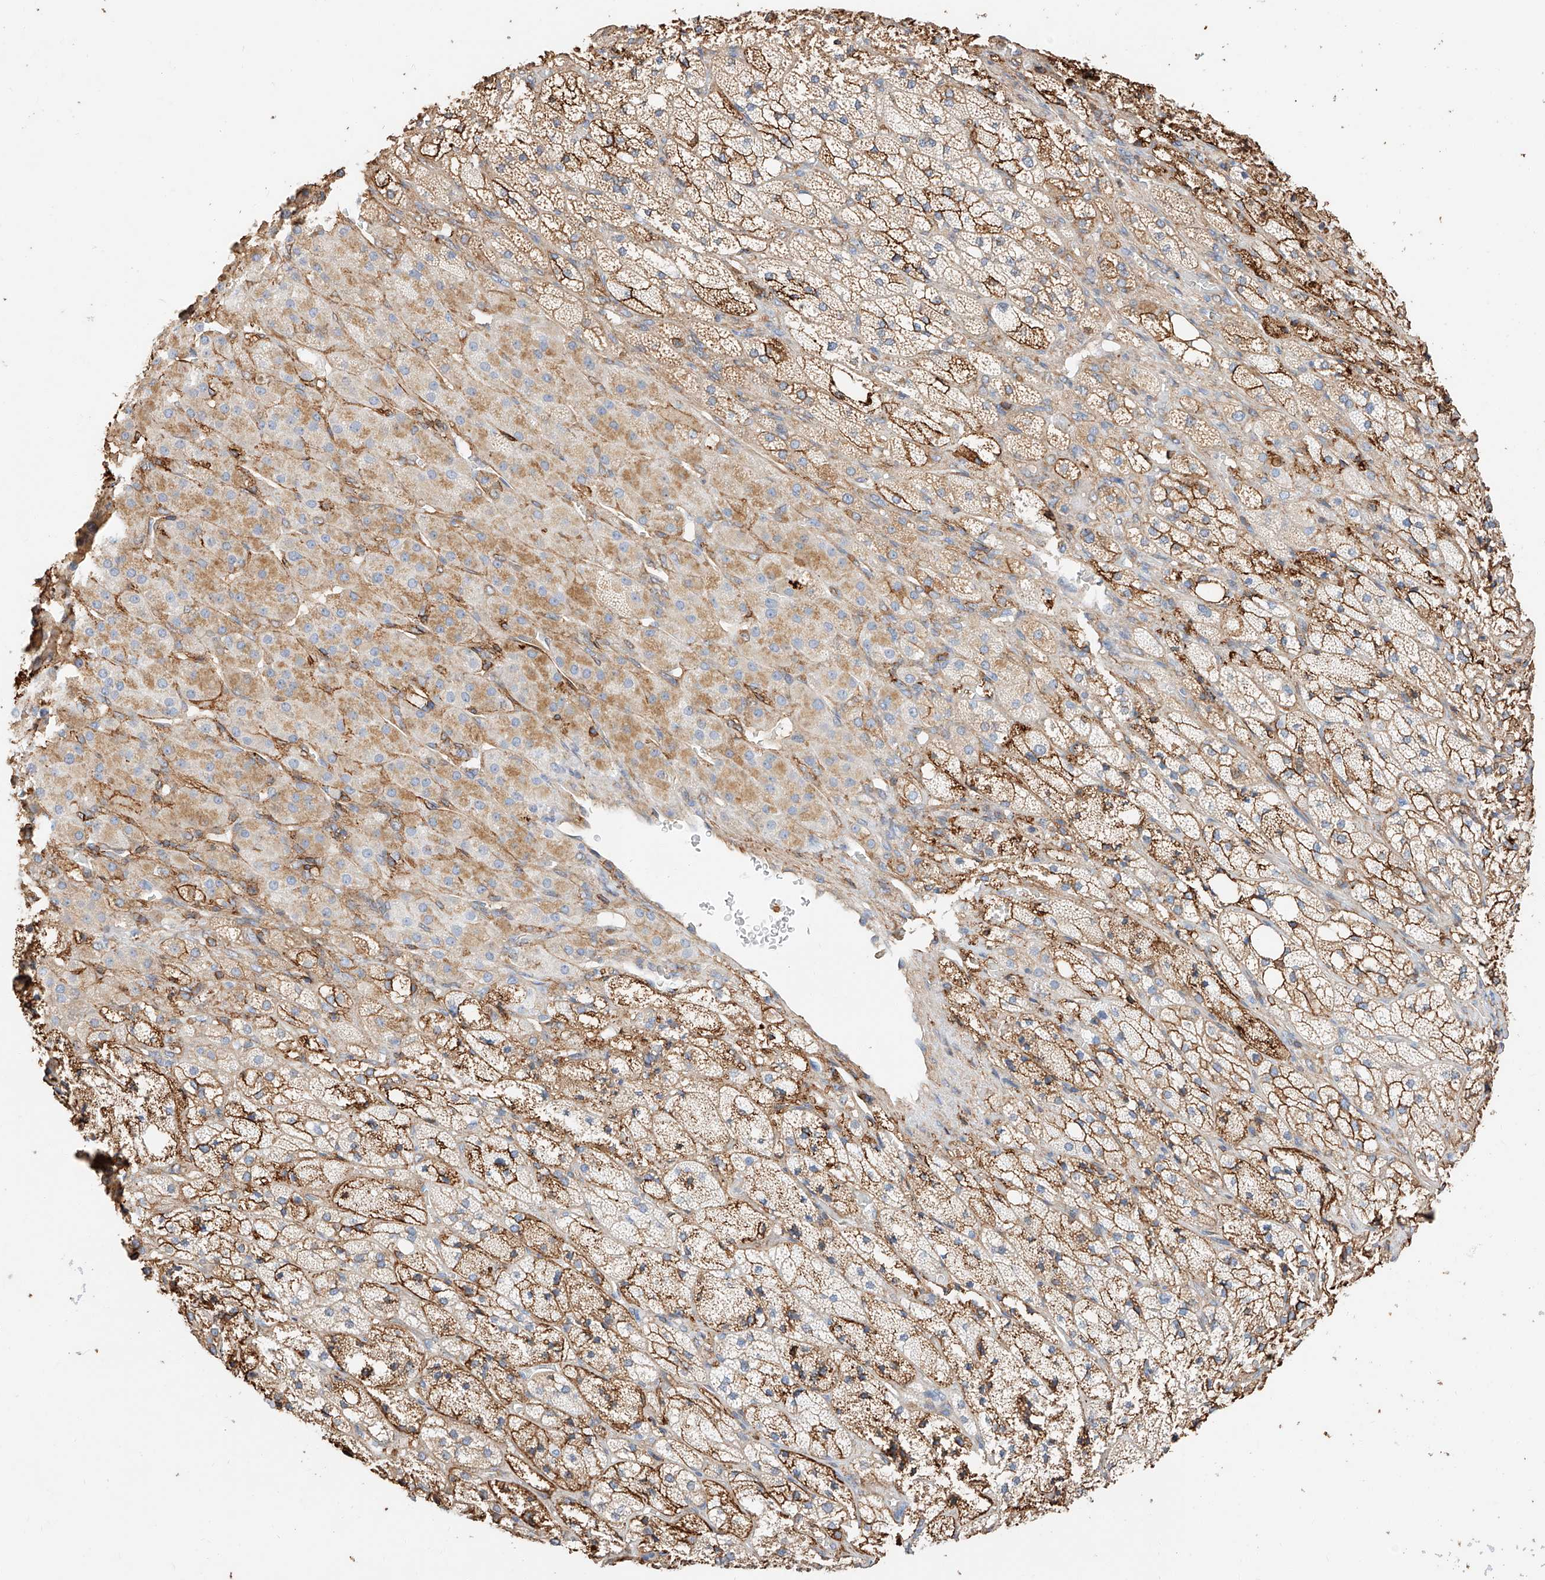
{"staining": {"intensity": "moderate", "quantity": "25%-75%", "location": "cytoplasmic/membranous"}, "tissue": "adrenal gland", "cell_type": "Glandular cells", "image_type": "normal", "snomed": [{"axis": "morphology", "description": "Normal tissue, NOS"}, {"axis": "topography", "description": "Adrenal gland"}], "caption": "Immunohistochemical staining of benign human adrenal gland shows medium levels of moderate cytoplasmic/membranous staining in about 25%-75% of glandular cells. (brown staining indicates protein expression, while blue staining denotes nuclei).", "gene": "WFS1", "patient": {"sex": "male", "age": 61}}